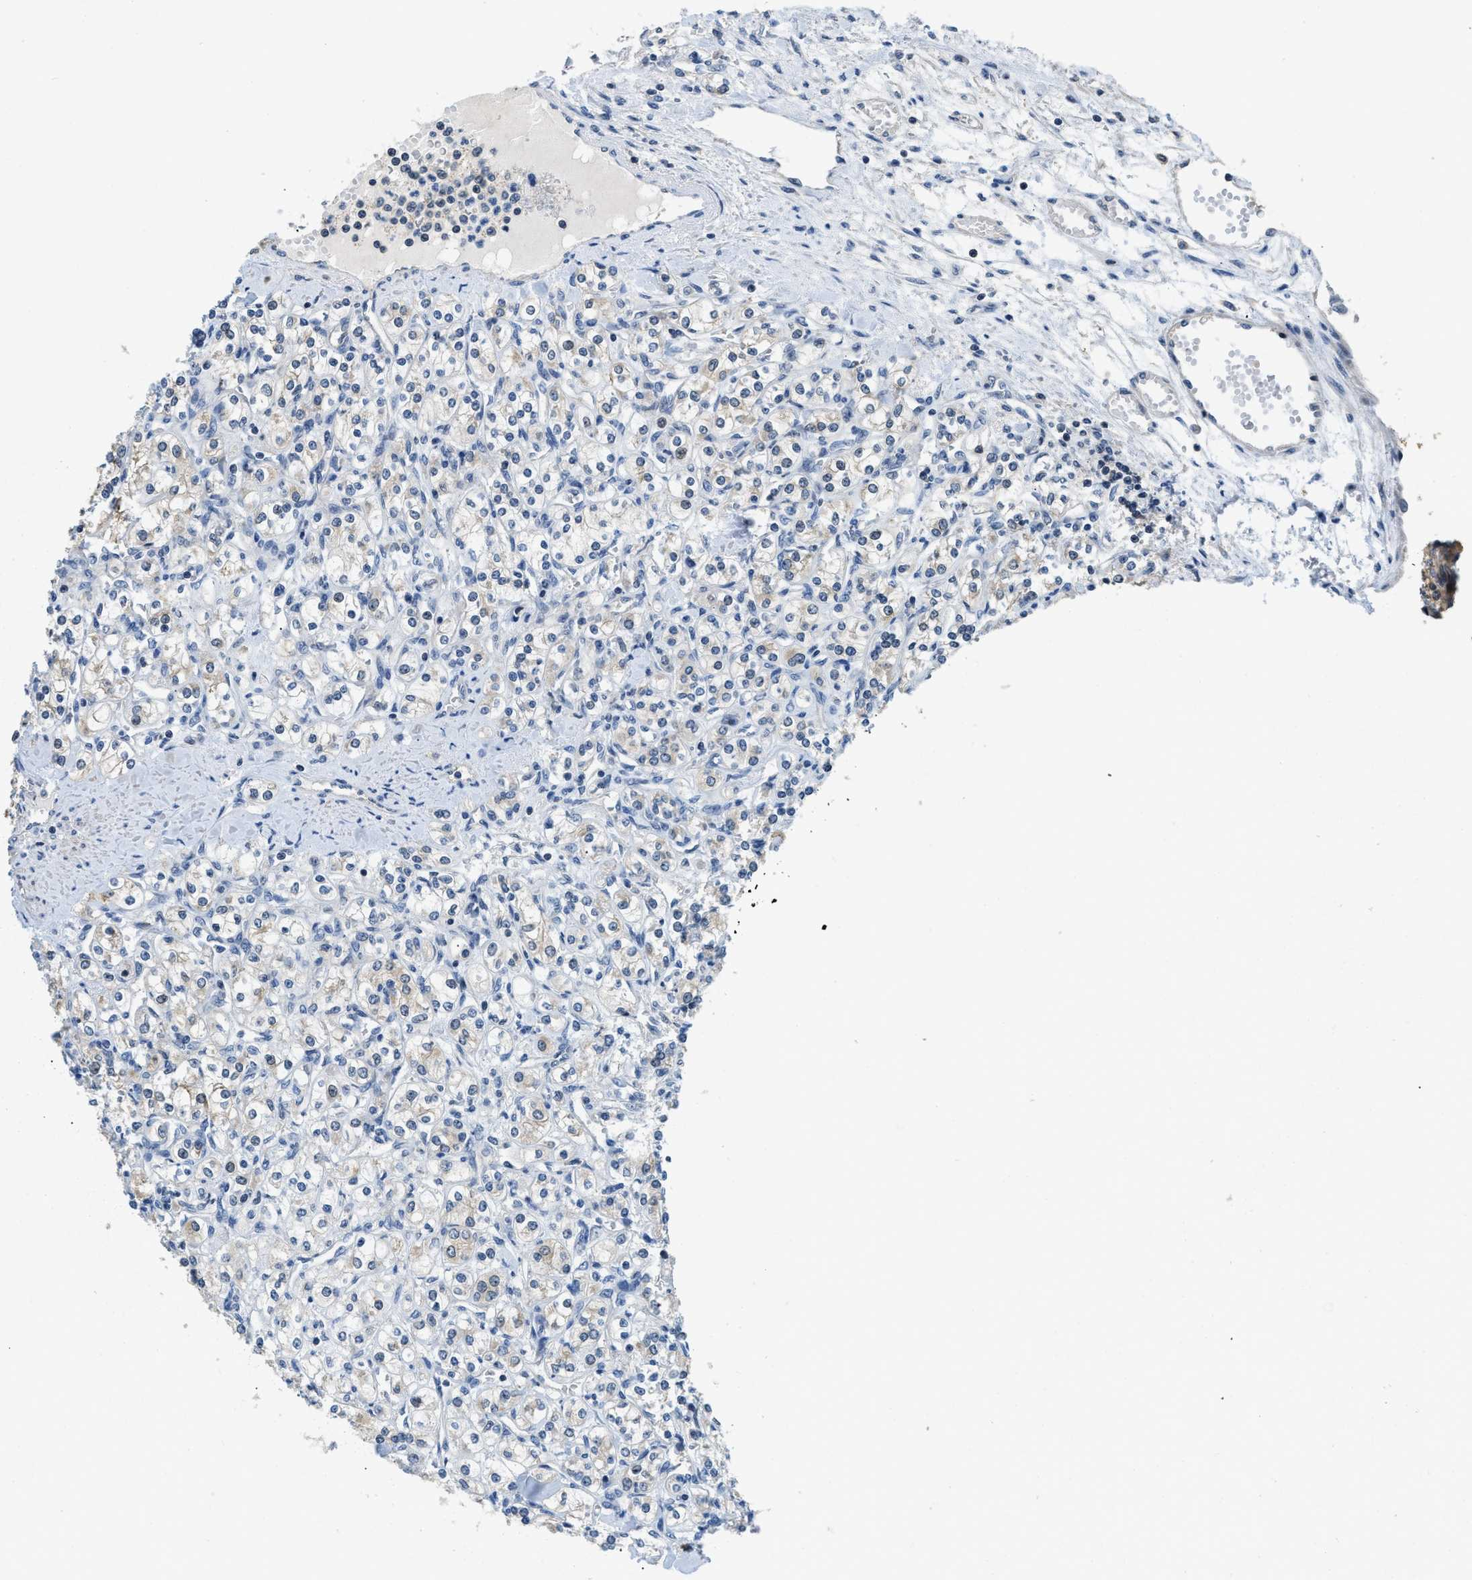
{"staining": {"intensity": "negative", "quantity": "none", "location": "none"}, "tissue": "renal cancer", "cell_type": "Tumor cells", "image_type": "cancer", "snomed": [{"axis": "morphology", "description": "Adenocarcinoma, NOS"}, {"axis": "topography", "description": "Kidney"}], "caption": "Protein analysis of adenocarcinoma (renal) displays no significant staining in tumor cells. (Stains: DAB (3,3'-diaminobenzidine) immunohistochemistry with hematoxylin counter stain, Microscopy: brightfield microscopy at high magnification).", "gene": "TES", "patient": {"sex": "male", "age": 77}}